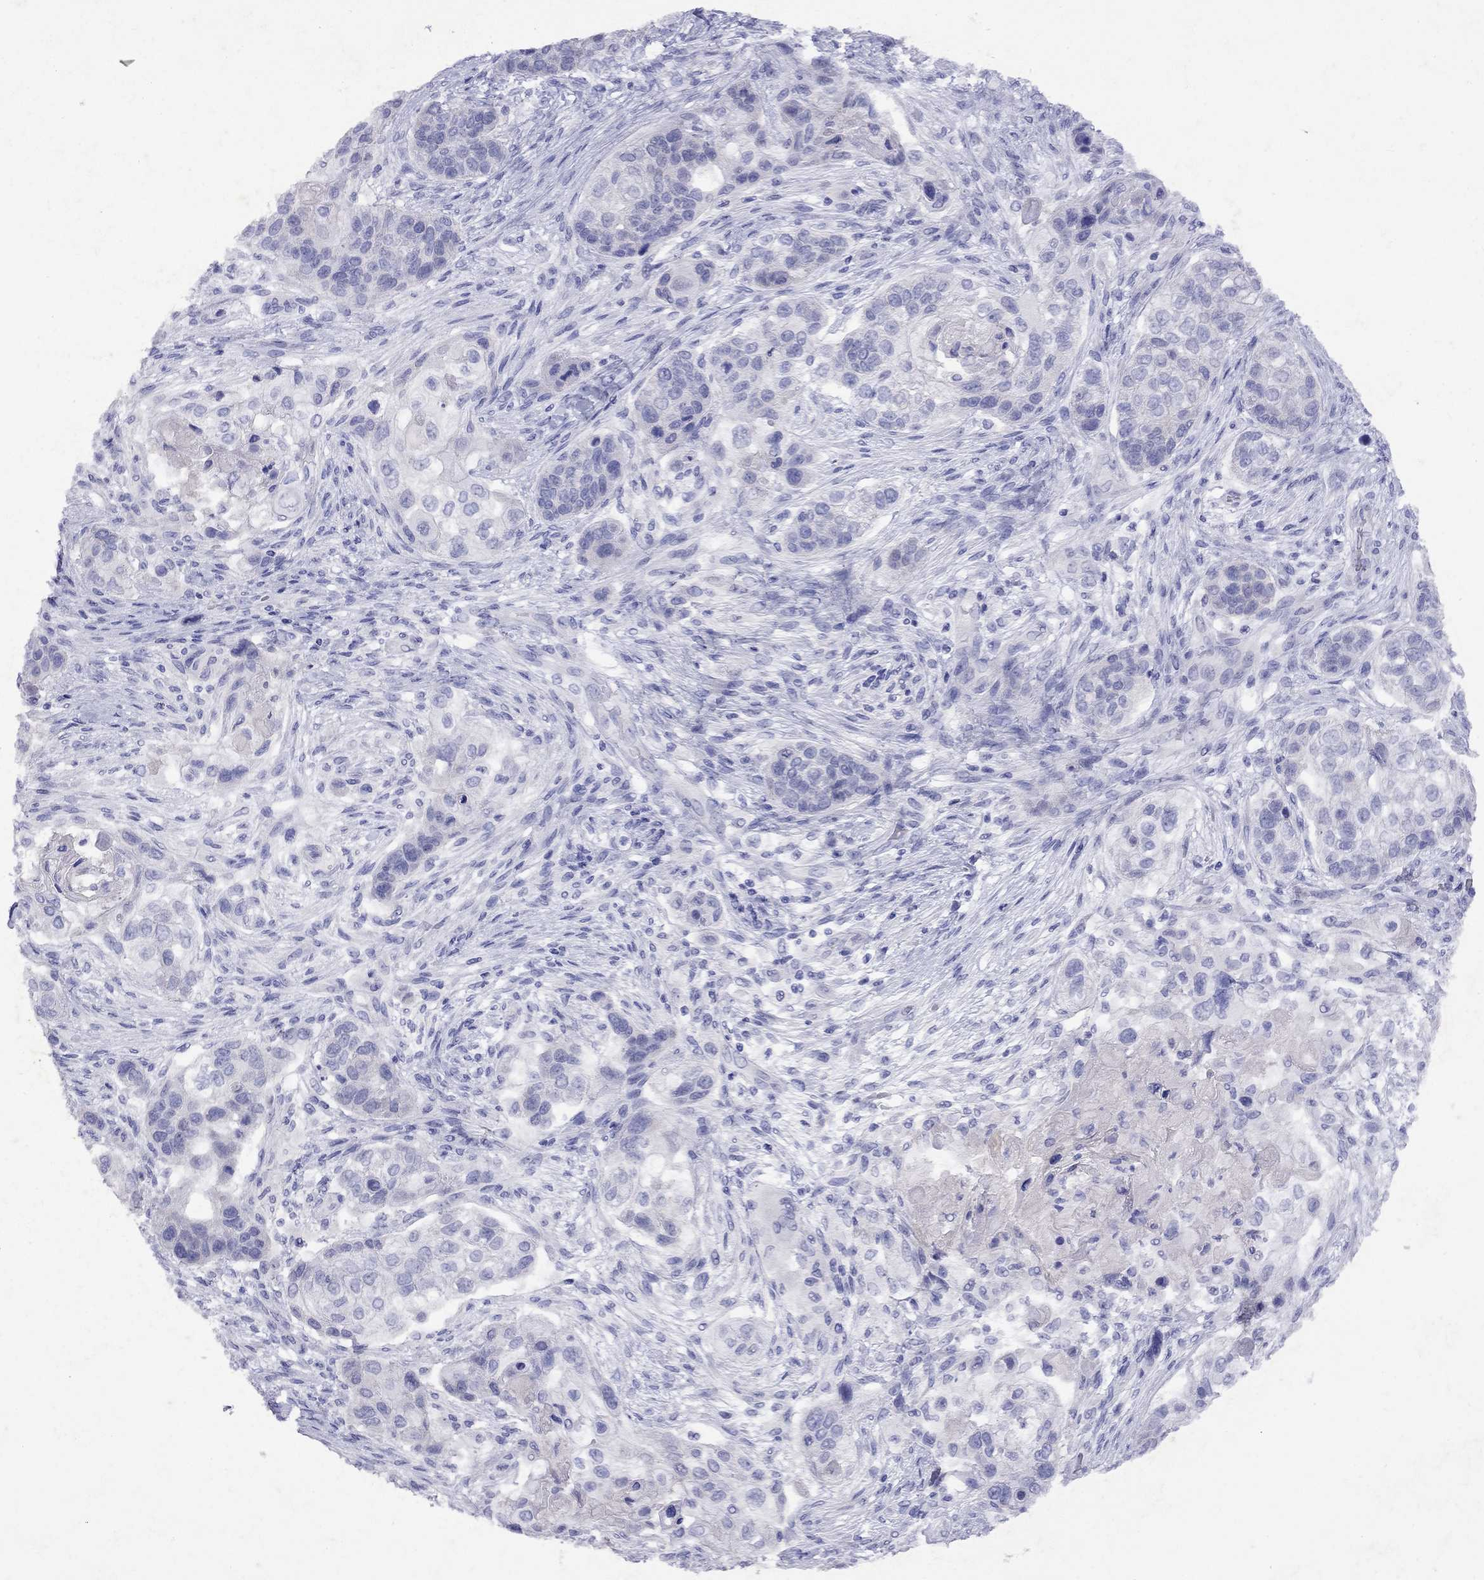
{"staining": {"intensity": "negative", "quantity": "none", "location": "none"}, "tissue": "lung cancer", "cell_type": "Tumor cells", "image_type": "cancer", "snomed": [{"axis": "morphology", "description": "Squamous cell carcinoma, NOS"}, {"axis": "topography", "description": "Lung"}], "caption": "Immunohistochemical staining of human lung cancer (squamous cell carcinoma) demonstrates no significant expression in tumor cells.", "gene": "GNAT3", "patient": {"sex": "male", "age": 69}}